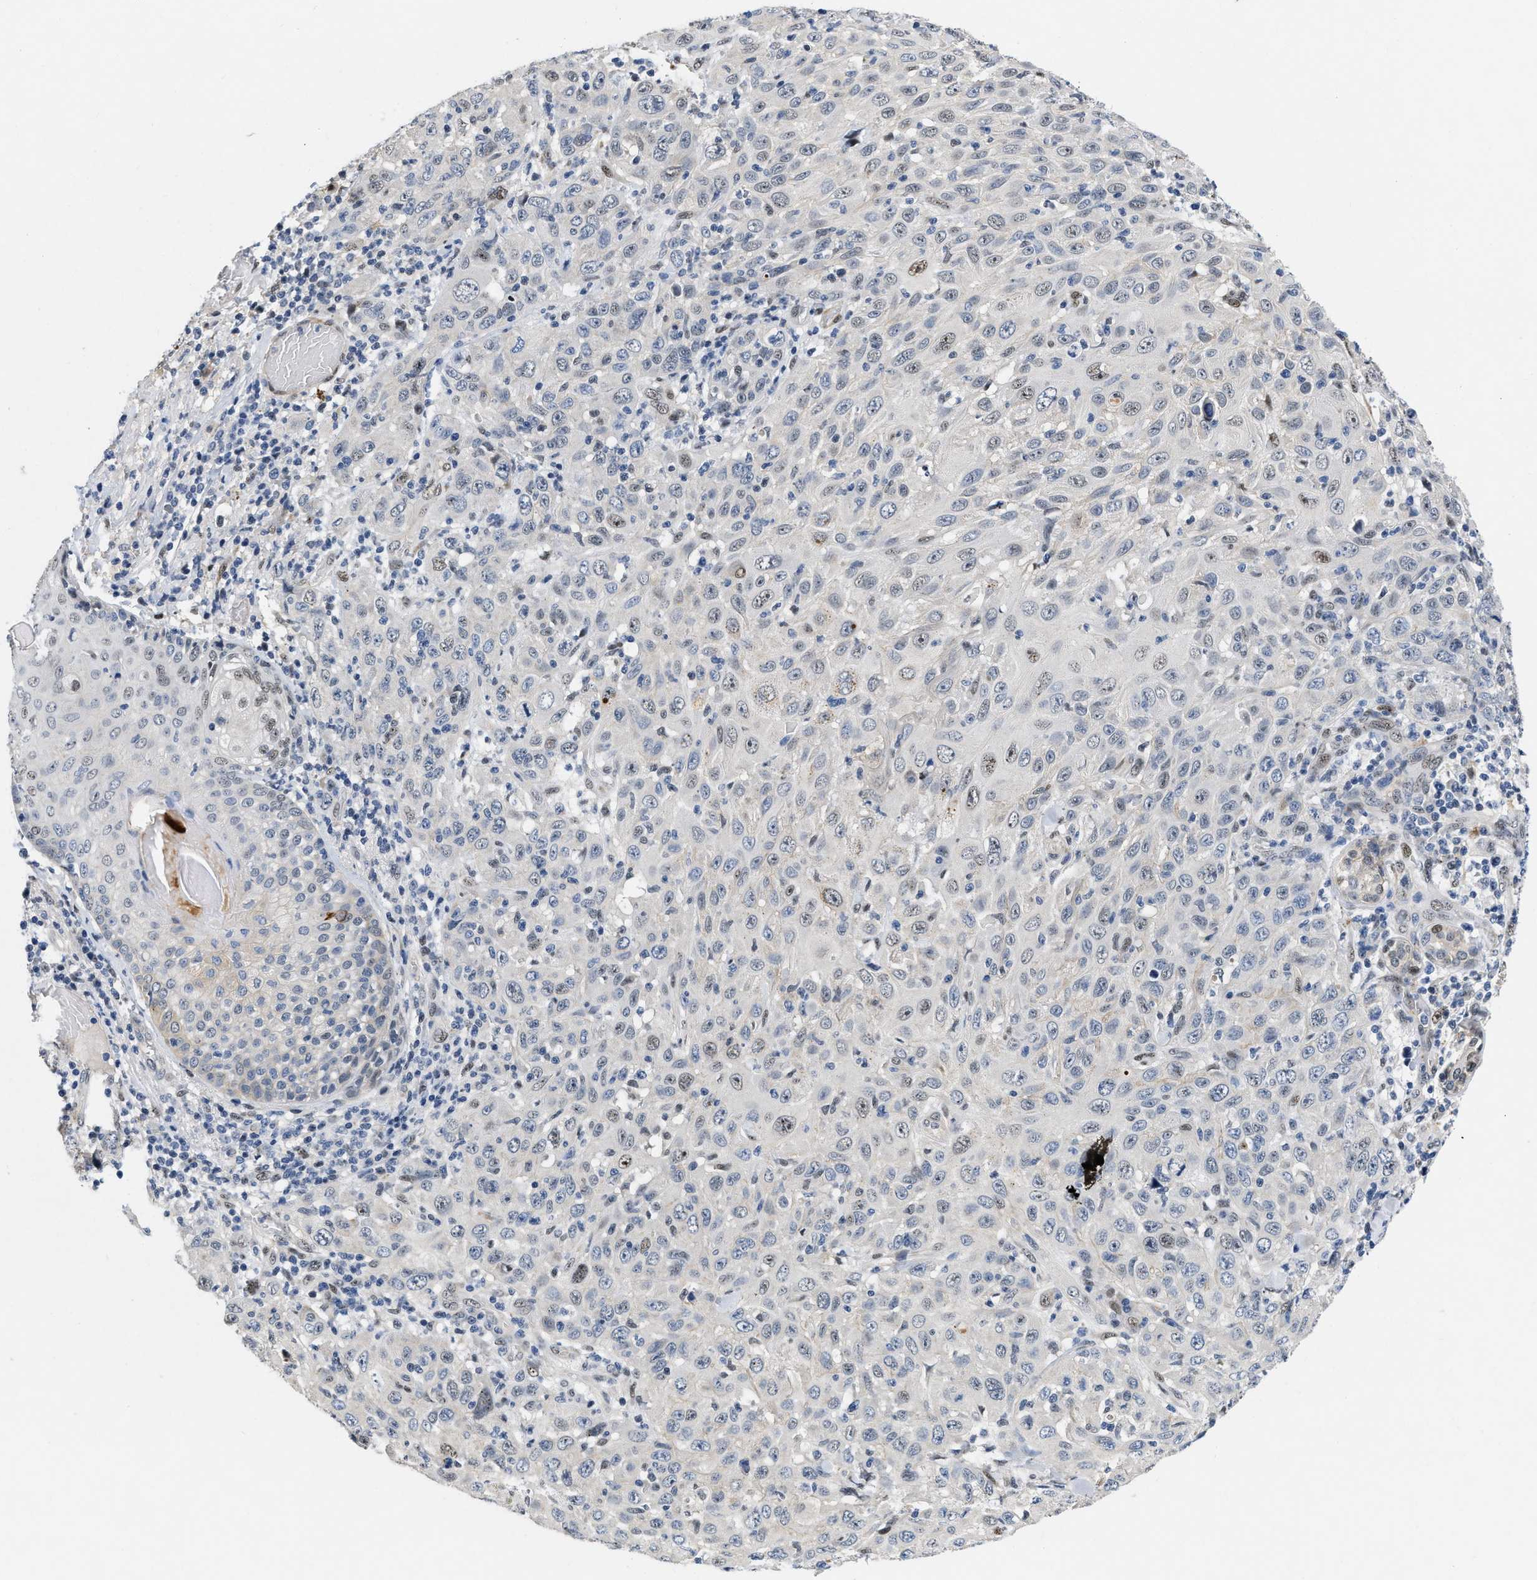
{"staining": {"intensity": "moderate", "quantity": "<25%", "location": "nuclear"}, "tissue": "skin cancer", "cell_type": "Tumor cells", "image_type": "cancer", "snomed": [{"axis": "morphology", "description": "Squamous cell carcinoma, NOS"}, {"axis": "topography", "description": "Skin"}], "caption": "Skin cancer (squamous cell carcinoma) stained for a protein (brown) displays moderate nuclear positive expression in approximately <25% of tumor cells.", "gene": "VIP", "patient": {"sex": "female", "age": 88}}